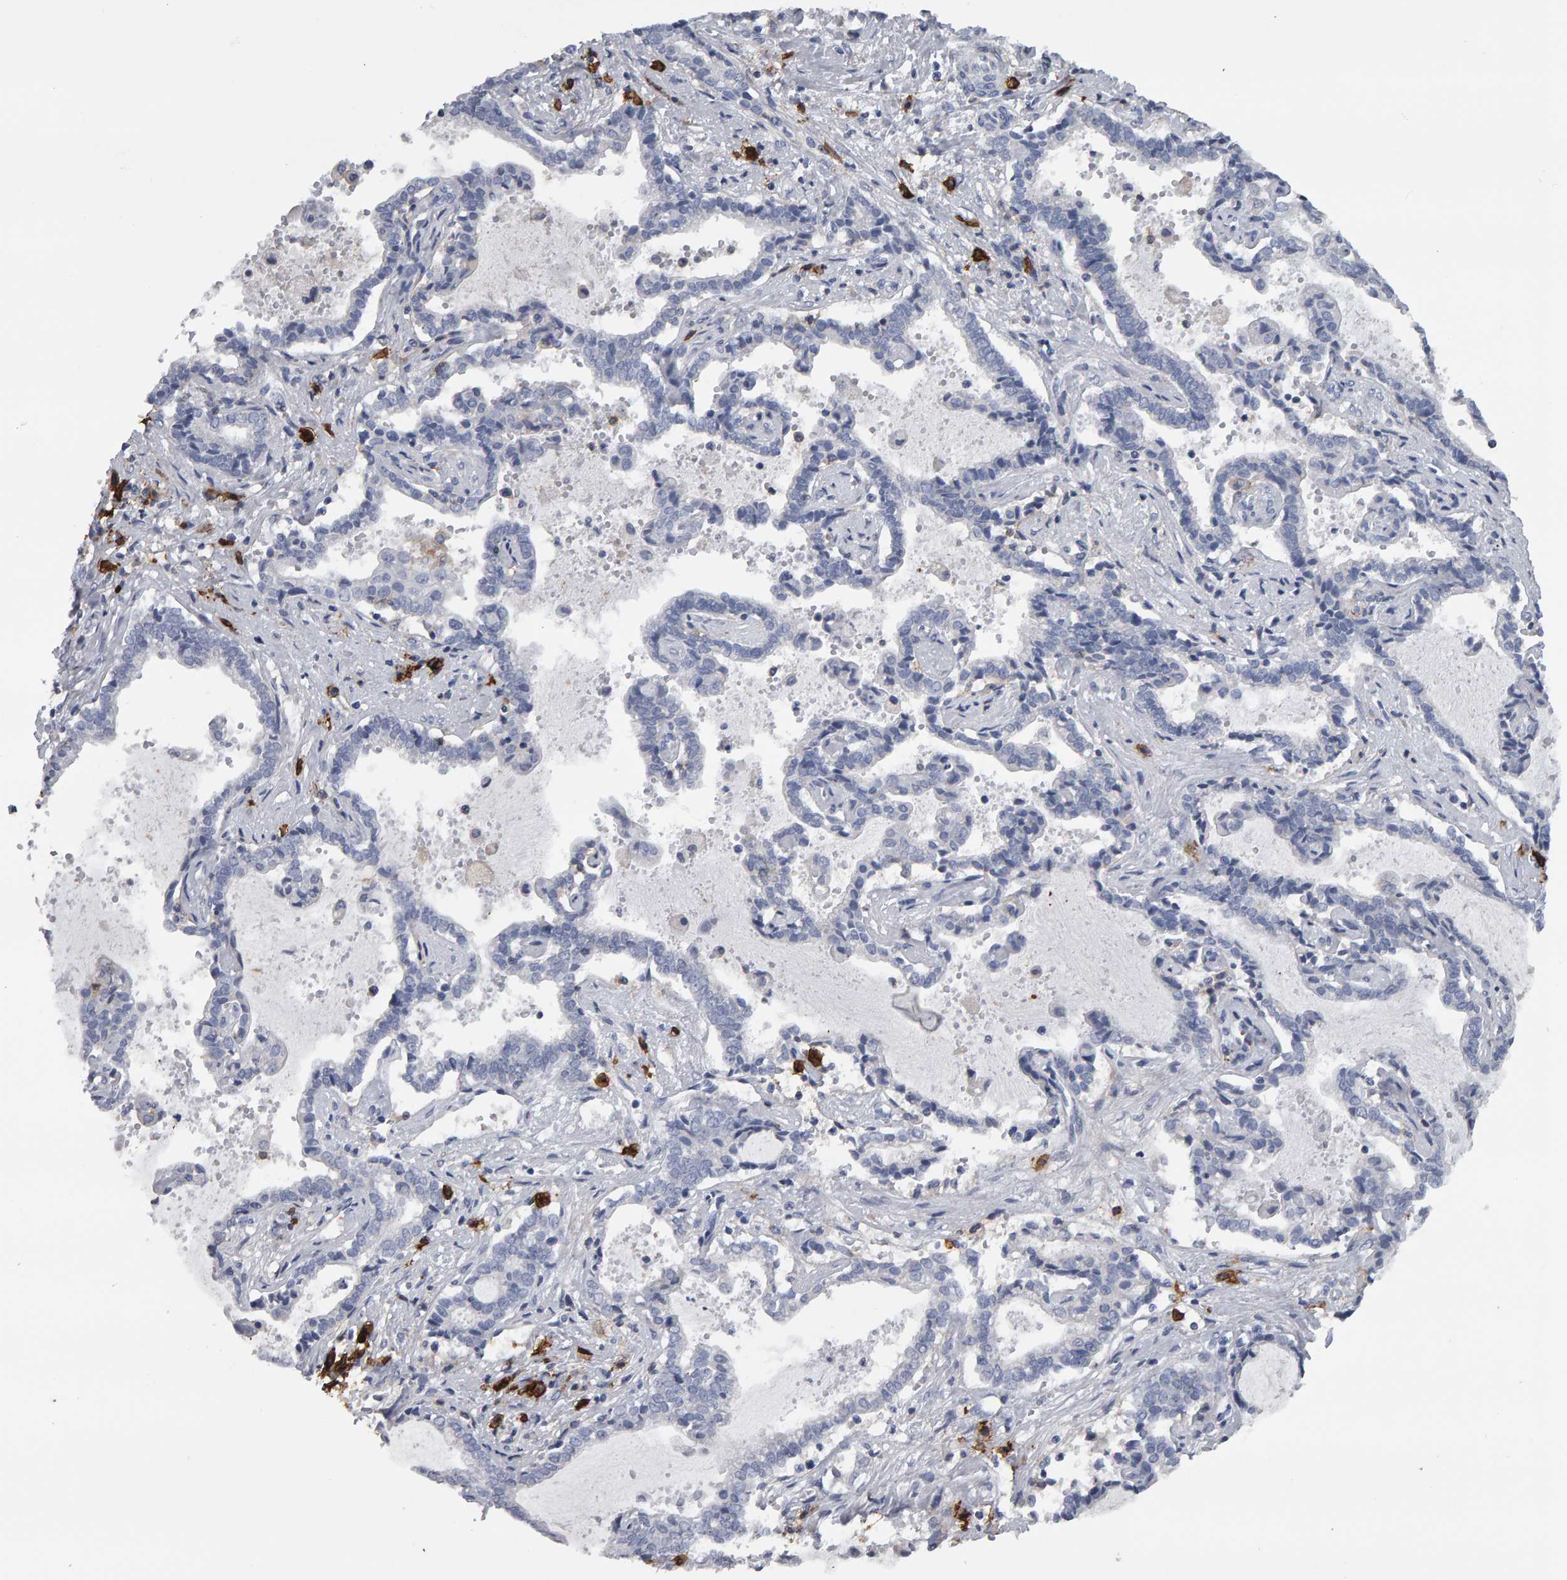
{"staining": {"intensity": "negative", "quantity": "none", "location": "none"}, "tissue": "liver cancer", "cell_type": "Tumor cells", "image_type": "cancer", "snomed": [{"axis": "morphology", "description": "Cholangiocarcinoma"}, {"axis": "topography", "description": "Liver"}], "caption": "Human liver cholangiocarcinoma stained for a protein using immunohistochemistry (IHC) displays no staining in tumor cells.", "gene": "CD38", "patient": {"sex": "male", "age": 57}}